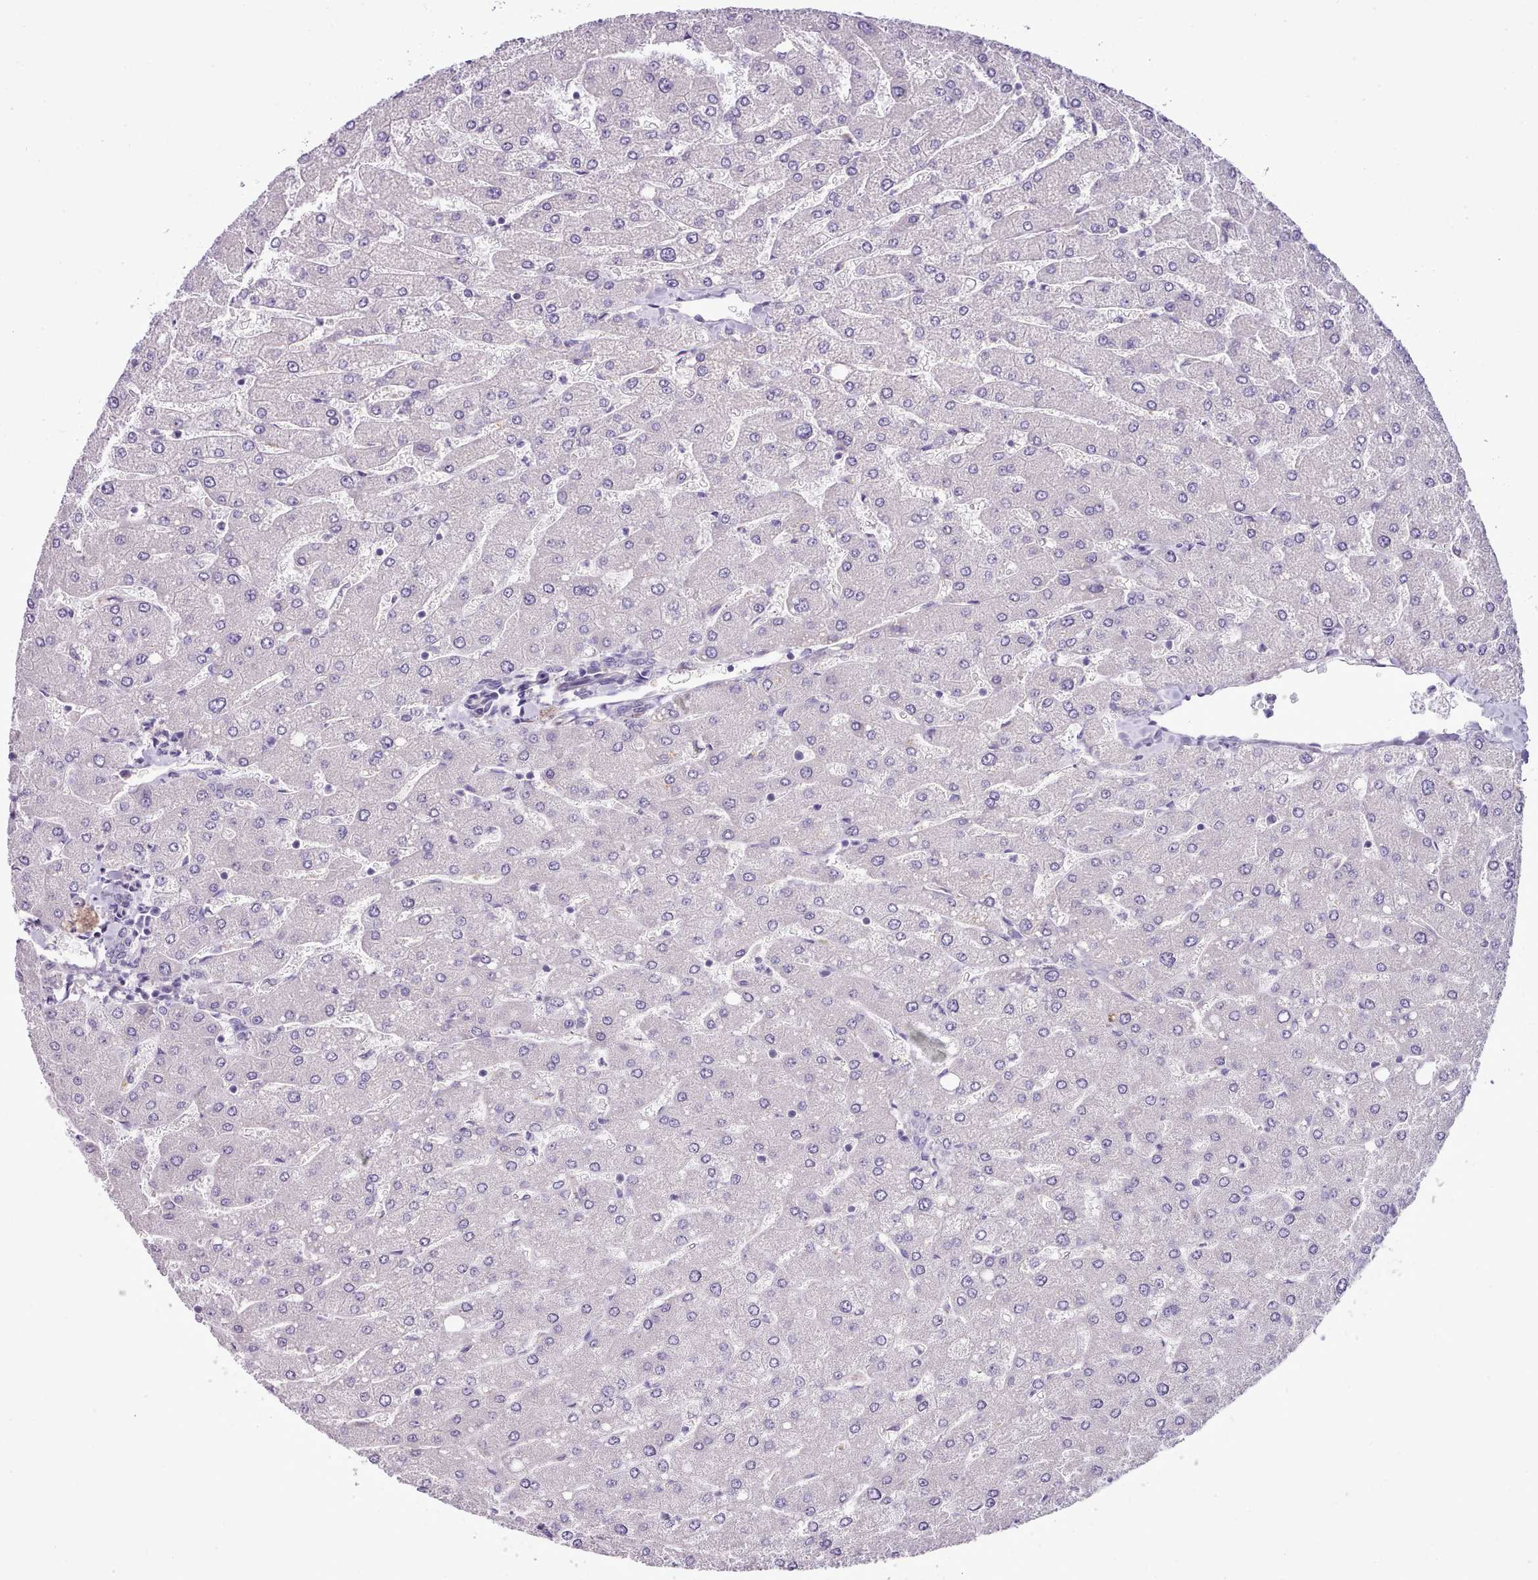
{"staining": {"intensity": "negative", "quantity": "none", "location": "none"}, "tissue": "liver", "cell_type": "Cholangiocytes", "image_type": "normal", "snomed": [{"axis": "morphology", "description": "Normal tissue, NOS"}, {"axis": "topography", "description": "Liver"}], "caption": "The micrograph displays no significant positivity in cholangiocytes of liver.", "gene": "SETX", "patient": {"sex": "male", "age": 55}}